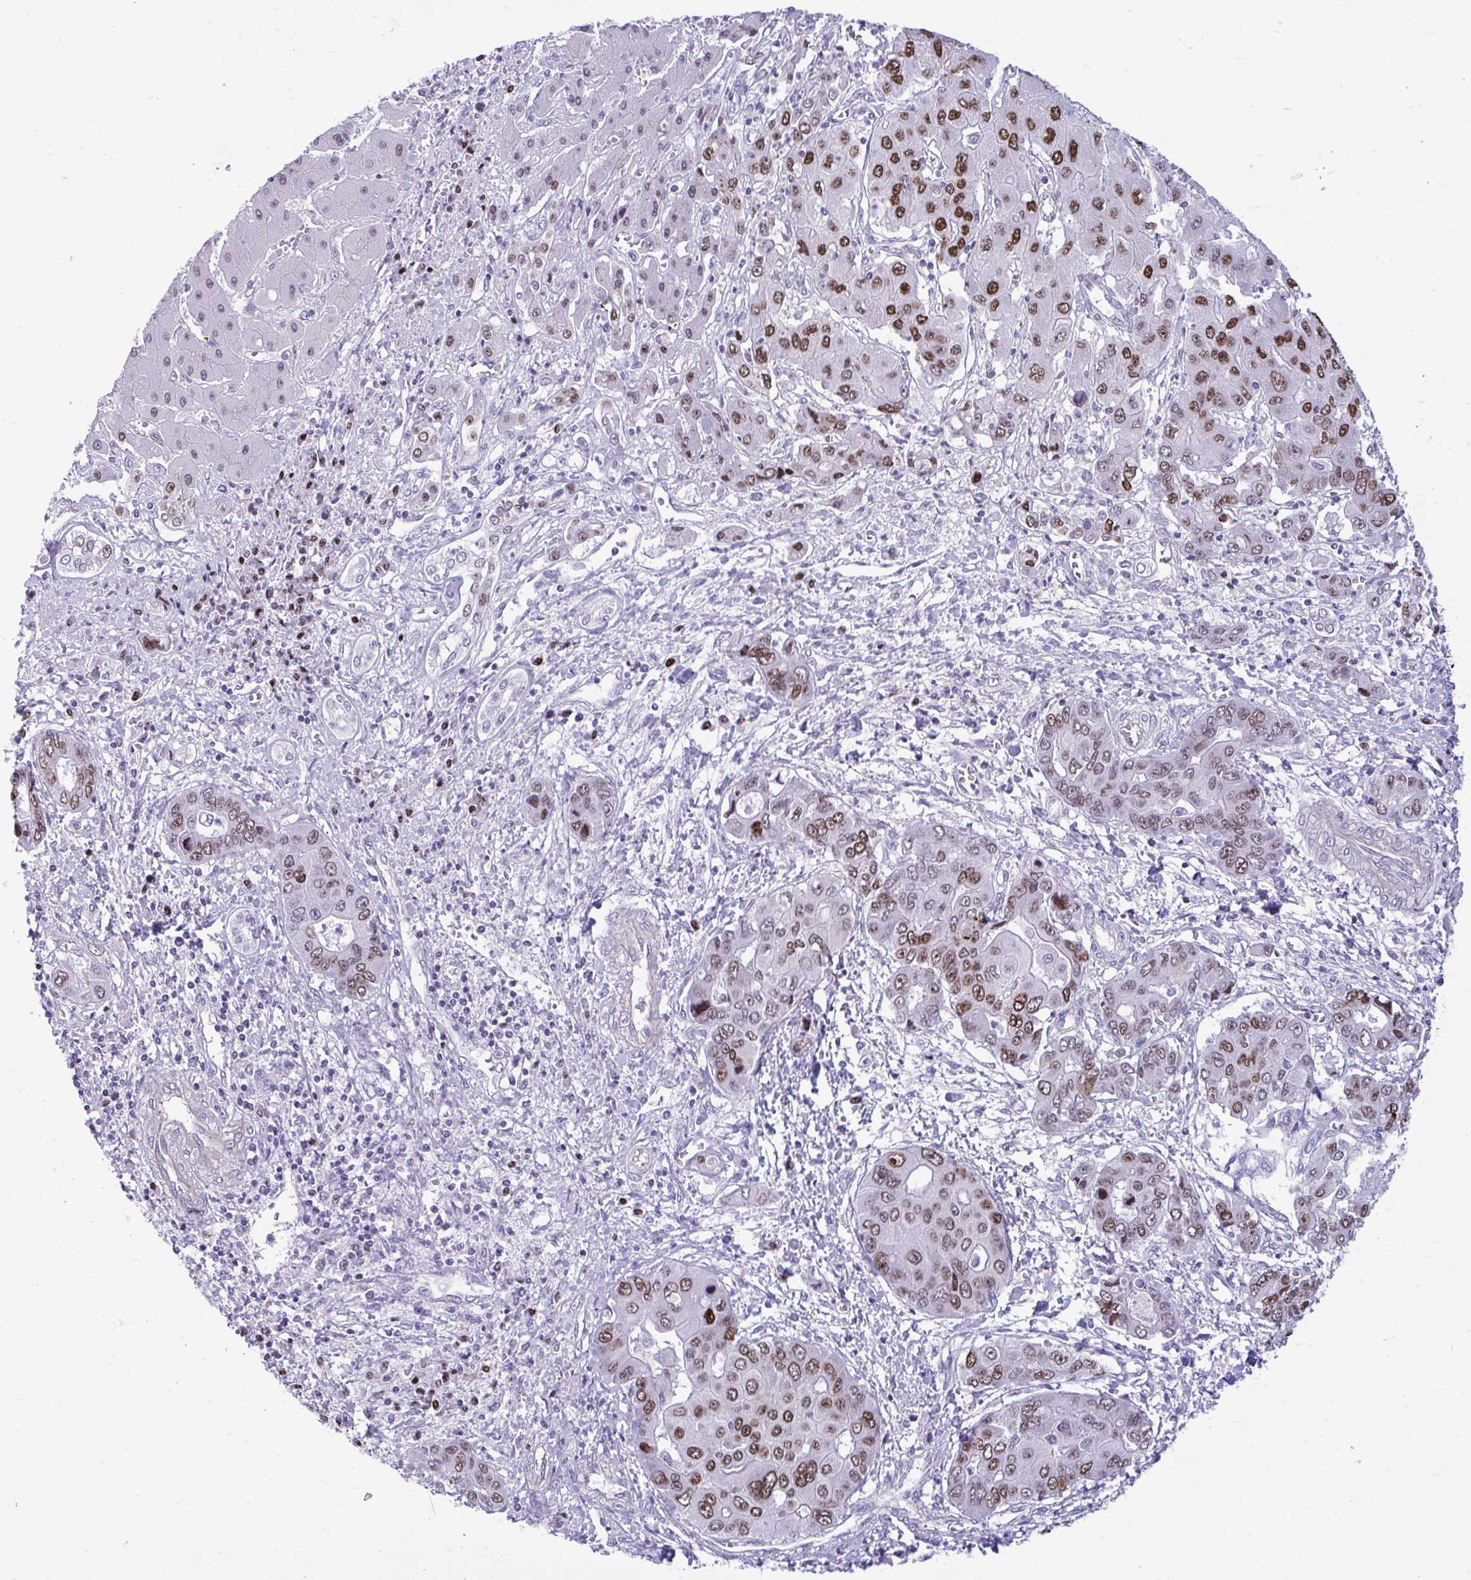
{"staining": {"intensity": "moderate", "quantity": ">75%", "location": "nuclear"}, "tissue": "liver cancer", "cell_type": "Tumor cells", "image_type": "cancer", "snomed": [{"axis": "morphology", "description": "Cholangiocarcinoma"}, {"axis": "topography", "description": "Liver"}], "caption": "This is an image of immunohistochemistry staining of cholangiocarcinoma (liver), which shows moderate positivity in the nuclear of tumor cells.", "gene": "SLC25A51", "patient": {"sex": "male", "age": 67}}